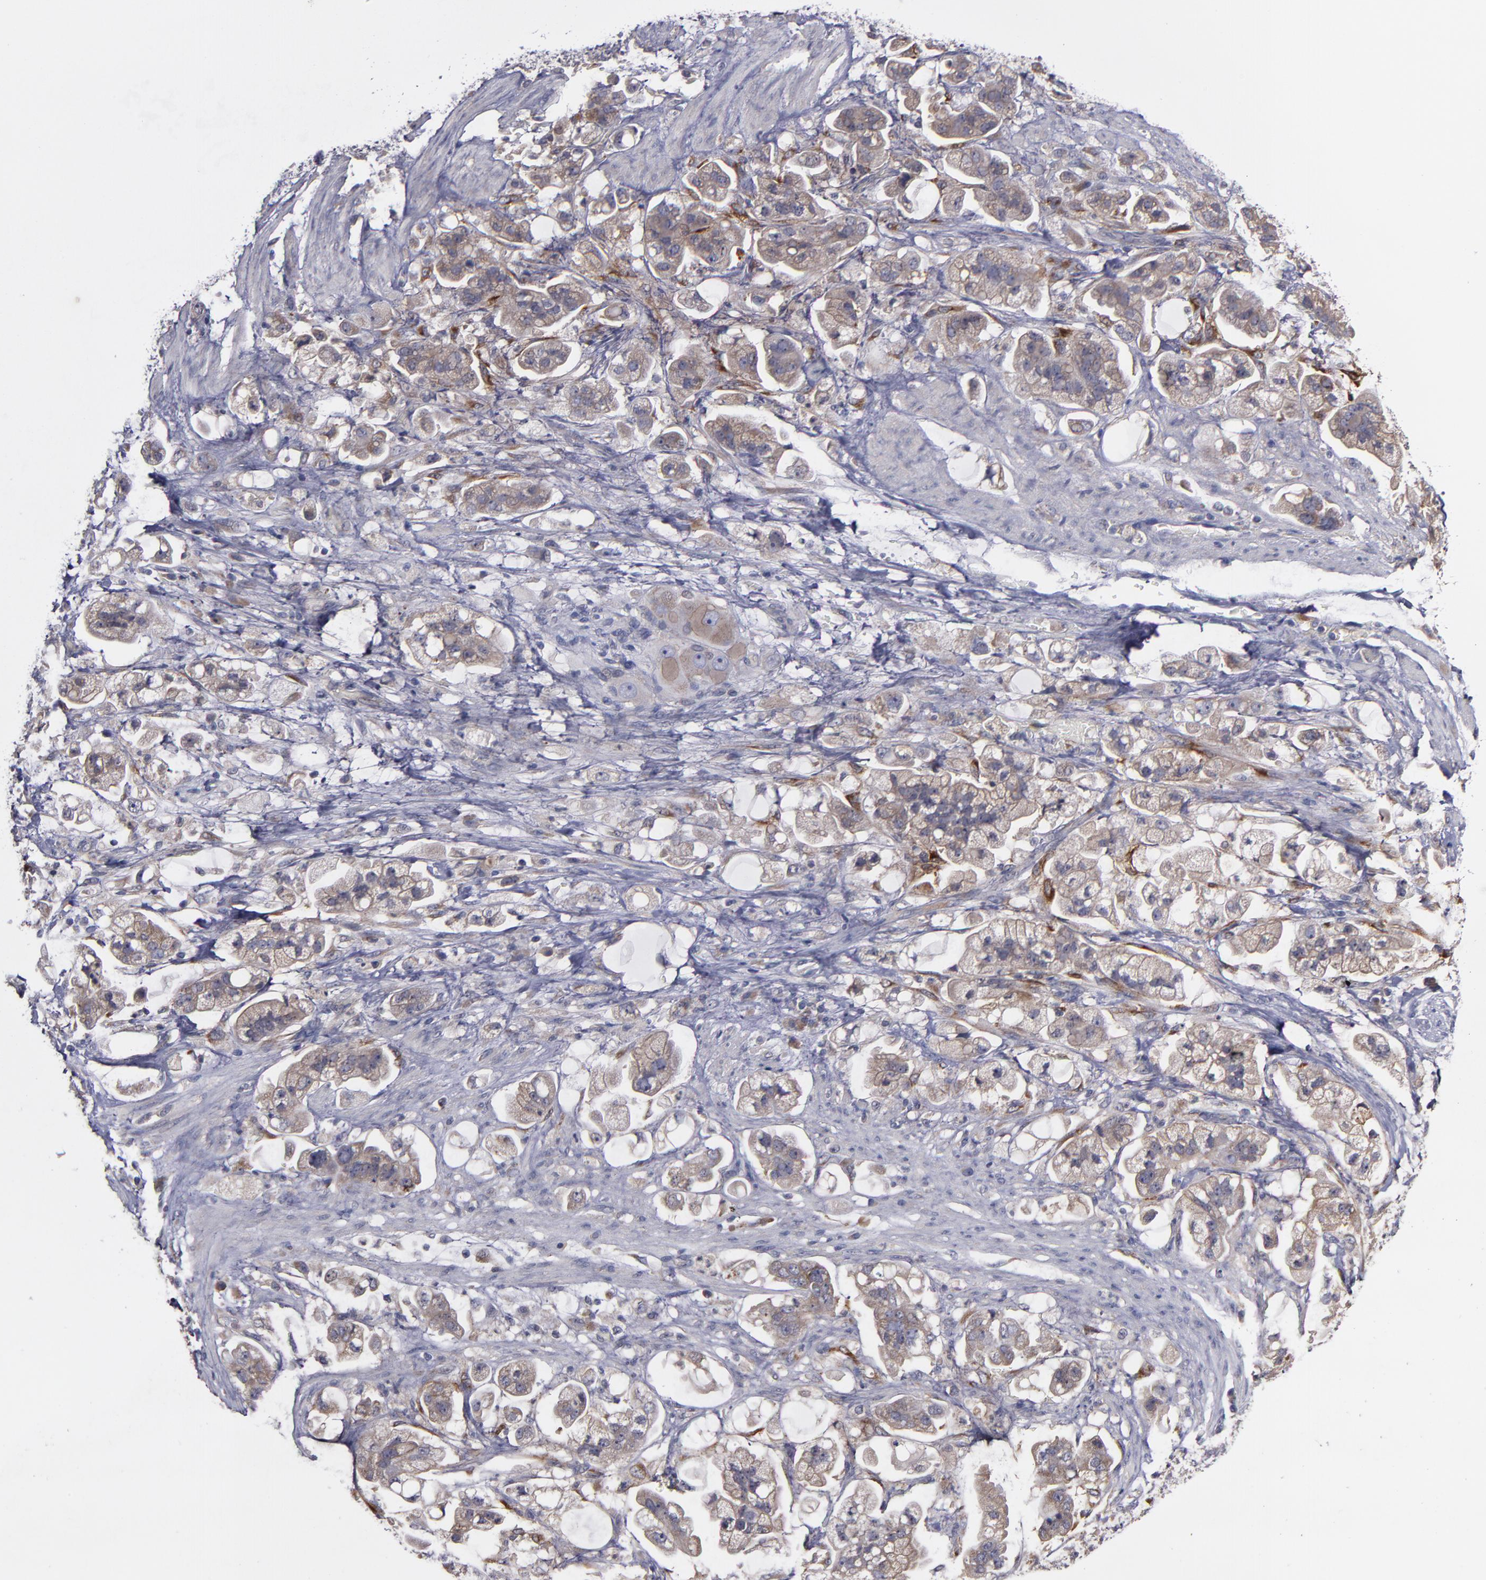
{"staining": {"intensity": "moderate", "quantity": ">75%", "location": "cytoplasmic/membranous"}, "tissue": "stomach cancer", "cell_type": "Tumor cells", "image_type": "cancer", "snomed": [{"axis": "morphology", "description": "Adenocarcinoma, NOS"}, {"axis": "topography", "description": "Stomach"}], "caption": "Protein expression by immunohistochemistry (IHC) exhibits moderate cytoplasmic/membranous positivity in approximately >75% of tumor cells in stomach cancer.", "gene": "MMP11", "patient": {"sex": "male", "age": 62}}